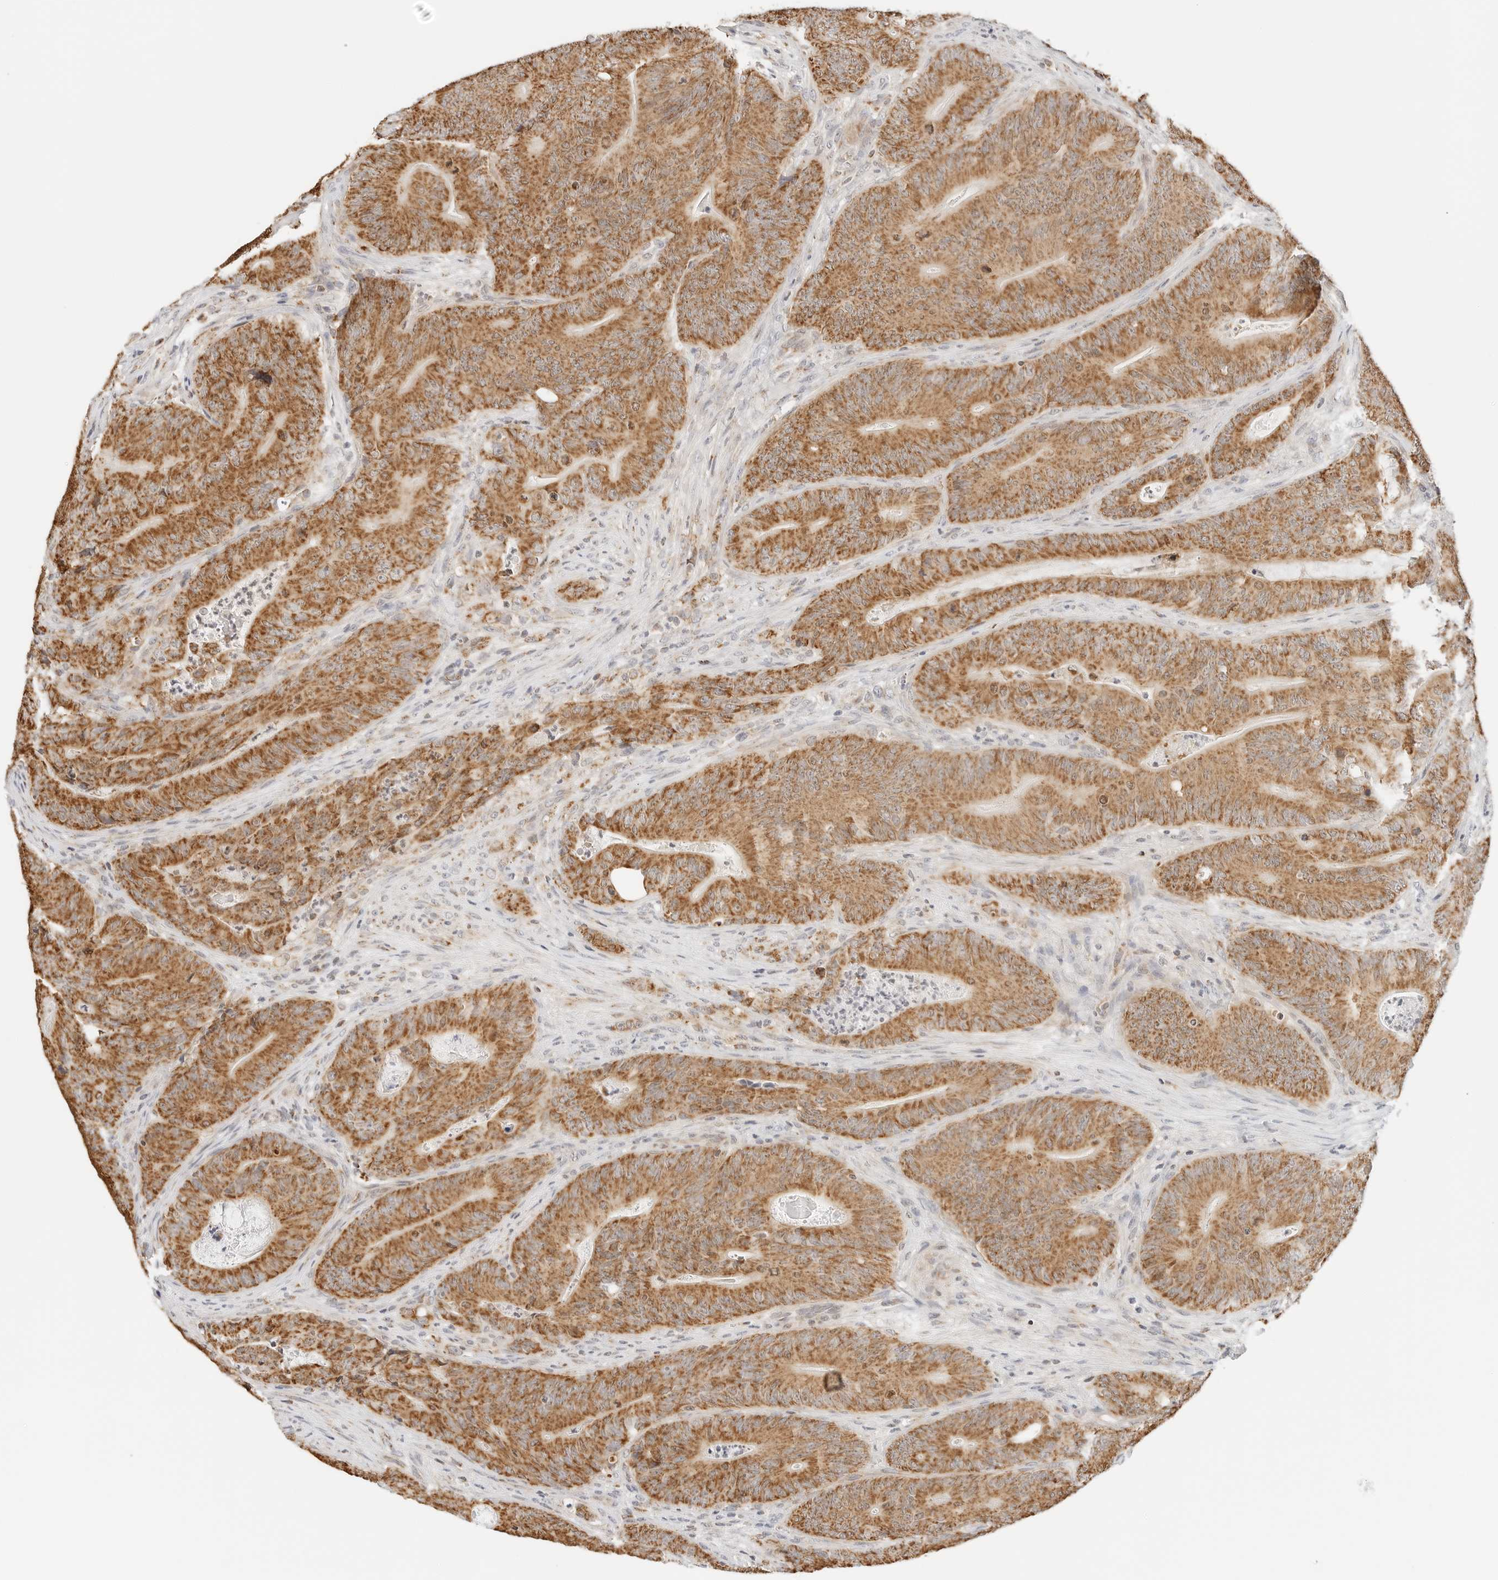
{"staining": {"intensity": "moderate", "quantity": ">75%", "location": "cytoplasmic/membranous"}, "tissue": "colorectal cancer", "cell_type": "Tumor cells", "image_type": "cancer", "snomed": [{"axis": "morphology", "description": "Normal tissue, NOS"}, {"axis": "topography", "description": "Colon"}], "caption": "Immunohistochemical staining of human colorectal cancer exhibits moderate cytoplasmic/membranous protein positivity in approximately >75% of tumor cells. The staining is performed using DAB brown chromogen to label protein expression. The nuclei are counter-stained blue using hematoxylin.", "gene": "ATL1", "patient": {"sex": "female", "age": 82}}